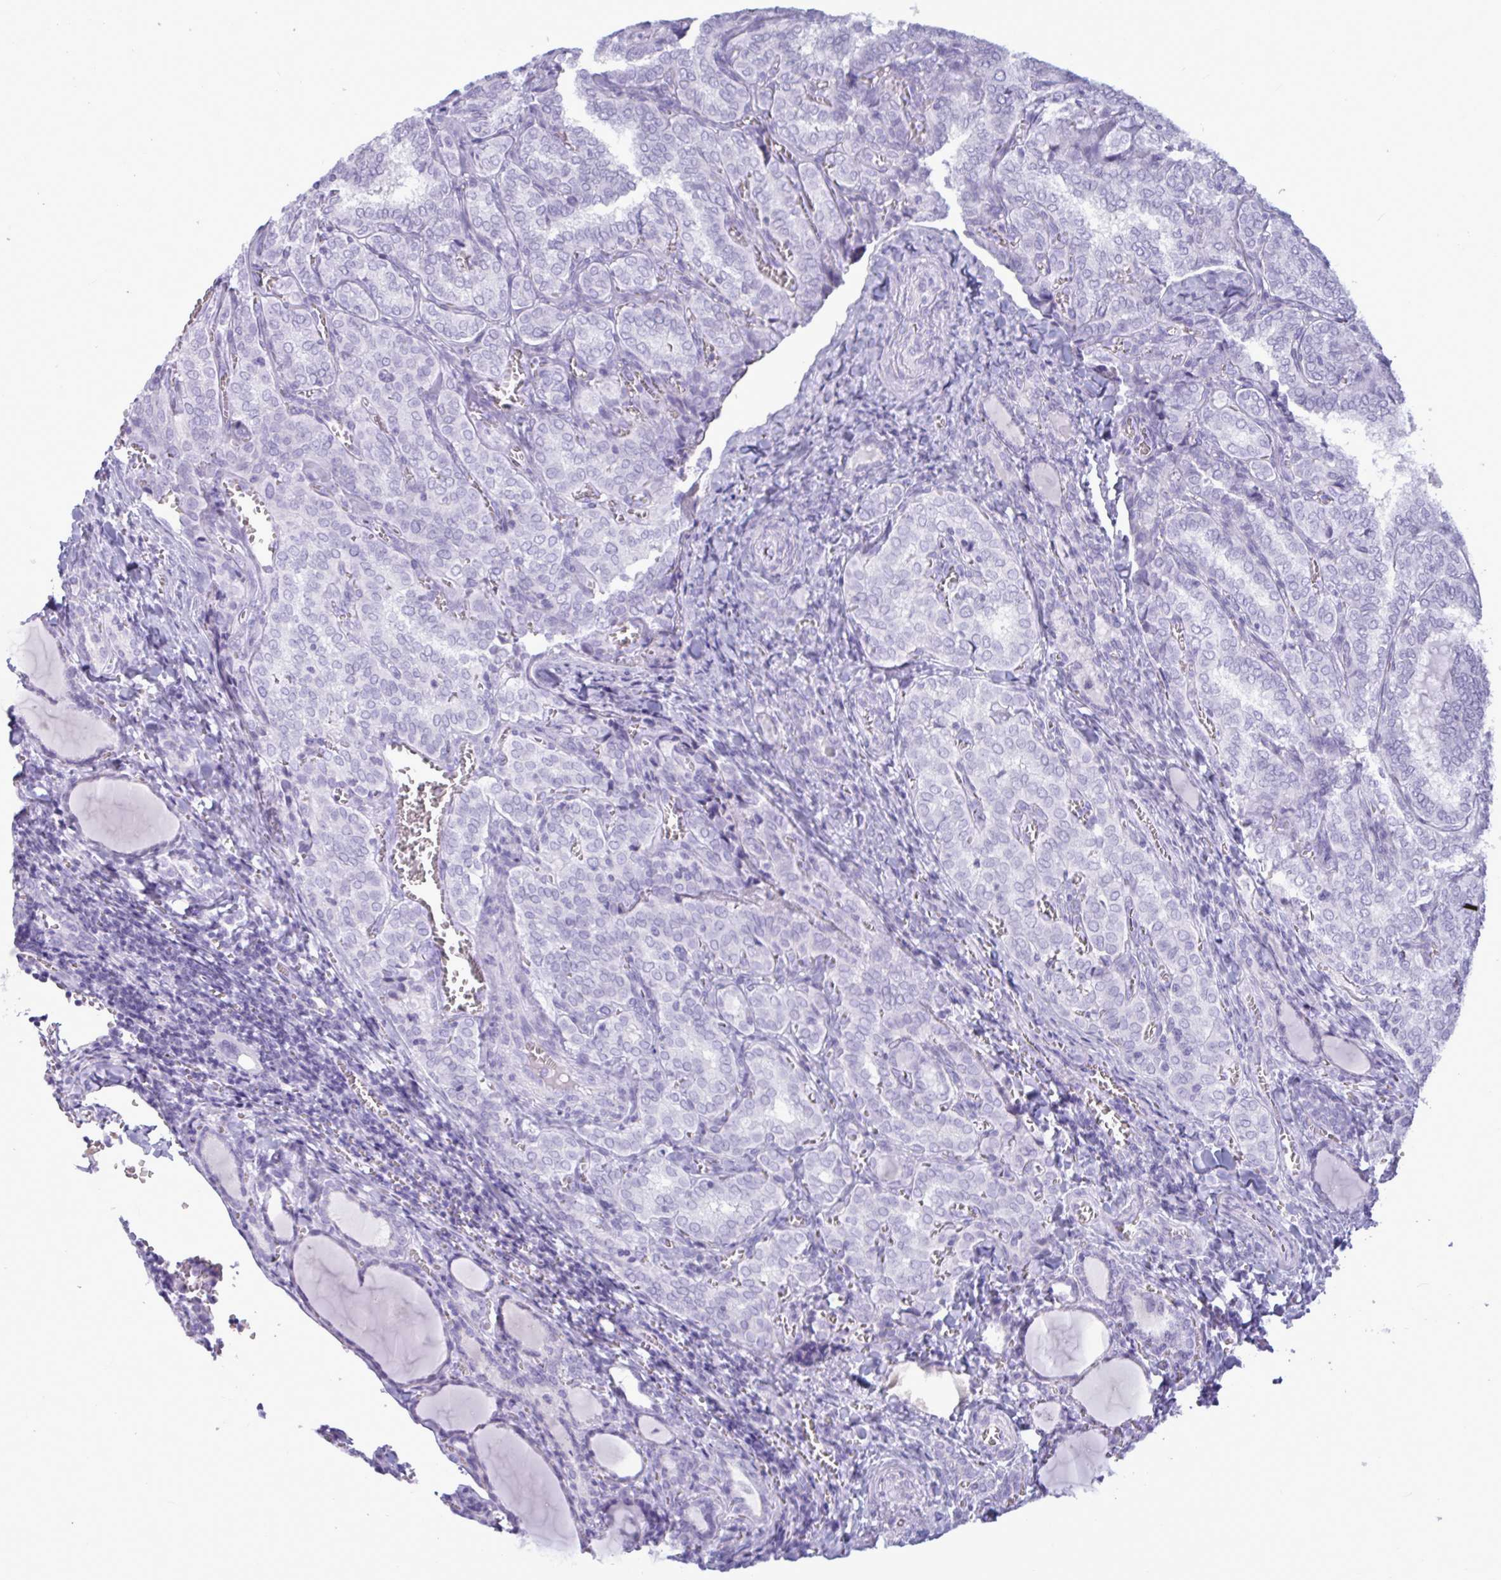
{"staining": {"intensity": "negative", "quantity": "none", "location": "none"}, "tissue": "thyroid cancer", "cell_type": "Tumor cells", "image_type": "cancer", "snomed": [{"axis": "morphology", "description": "Papillary adenocarcinoma, NOS"}, {"axis": "topography", "description": "Thyroid gland"}], "caption": "This histopathology image is of papillary adenocarcinoma (thyroid) stained with immunohistochemistry (IHC) to label a protein in brown with the nuclei are counter-stained blue. There is no positivity in tumor cells. (DAB immunohistochemistry visualized using brightfield microscopy, high magnification).", "gene": "BBS10", "patient": {"sex": "female", "age": 30}}